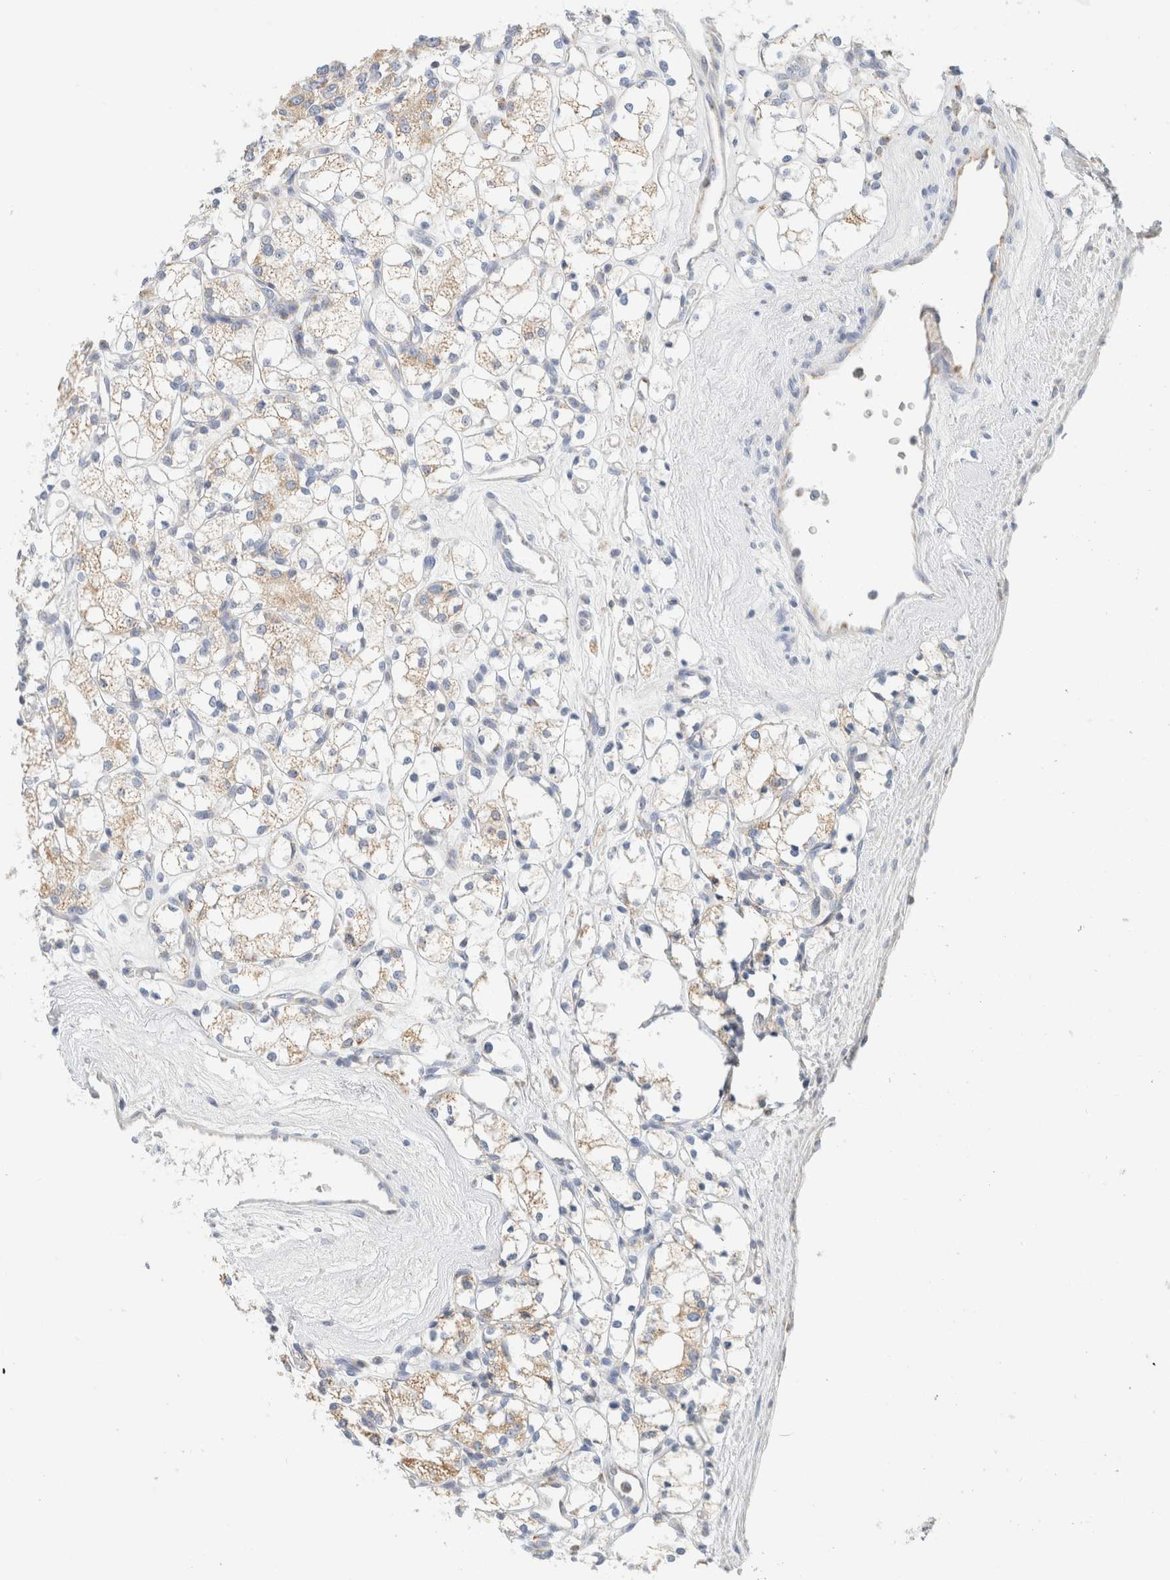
{"staining": {"intensity": "weak", "quantity": "25%-75%", "location": "cytoplasmic/membranous"}, "tissue": "renal cancer", "cell_type": "Tumor cells", "image_type": "cancer", "snomed": [{"axis": "morphology", "description": "Adenocarcinoma, NOS"}, {"axis": "topography", "description": "Kidney"}], "caption": "Tumor cells show weak cytoplasmic/membranous expression in about 25%-75% of cells in adenocarcinoma (renal).", "gene": "HDHD3", "patient": {"sex": "male", "age": 77}}